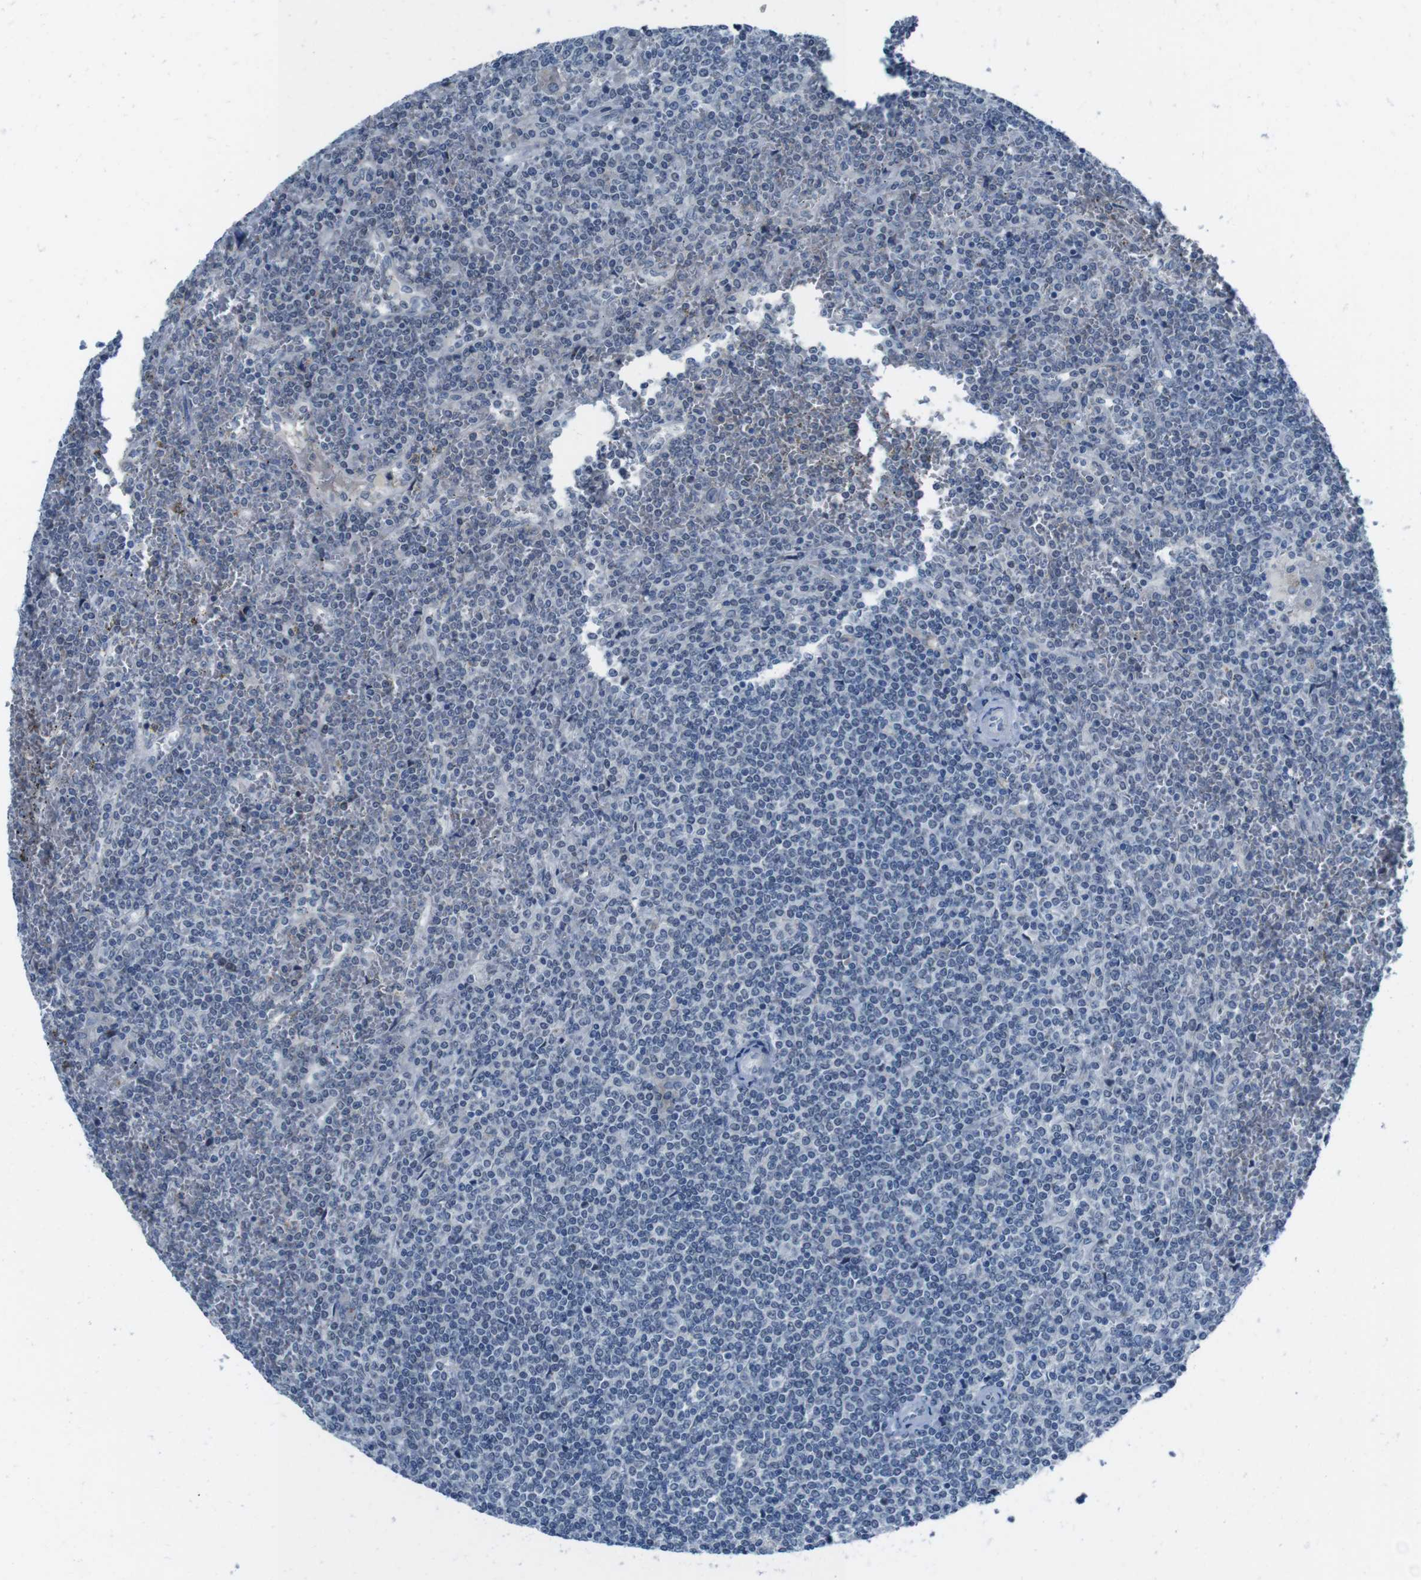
{"staining": {"intensity": "negative", "quantity": "none", "location": "none"}, "tissue": "lymphoma", "cell_type": "Tumor cells", "image_type": "cancer", "snomed": [{"axis": "morphology", "description": "Malignant lymphoma, non-Hodgkin's type, Low grade"}, {"axis": "topography", "description": "Spleen"}], "caption": "High power microscopy micrograph of an immunohistochemistry (IHC) photomicrograph of lymphoma, revealing no significant staining in tumor cells.", "gene": "CDHR2", "patient": {"sex": "female", "age": 19}}